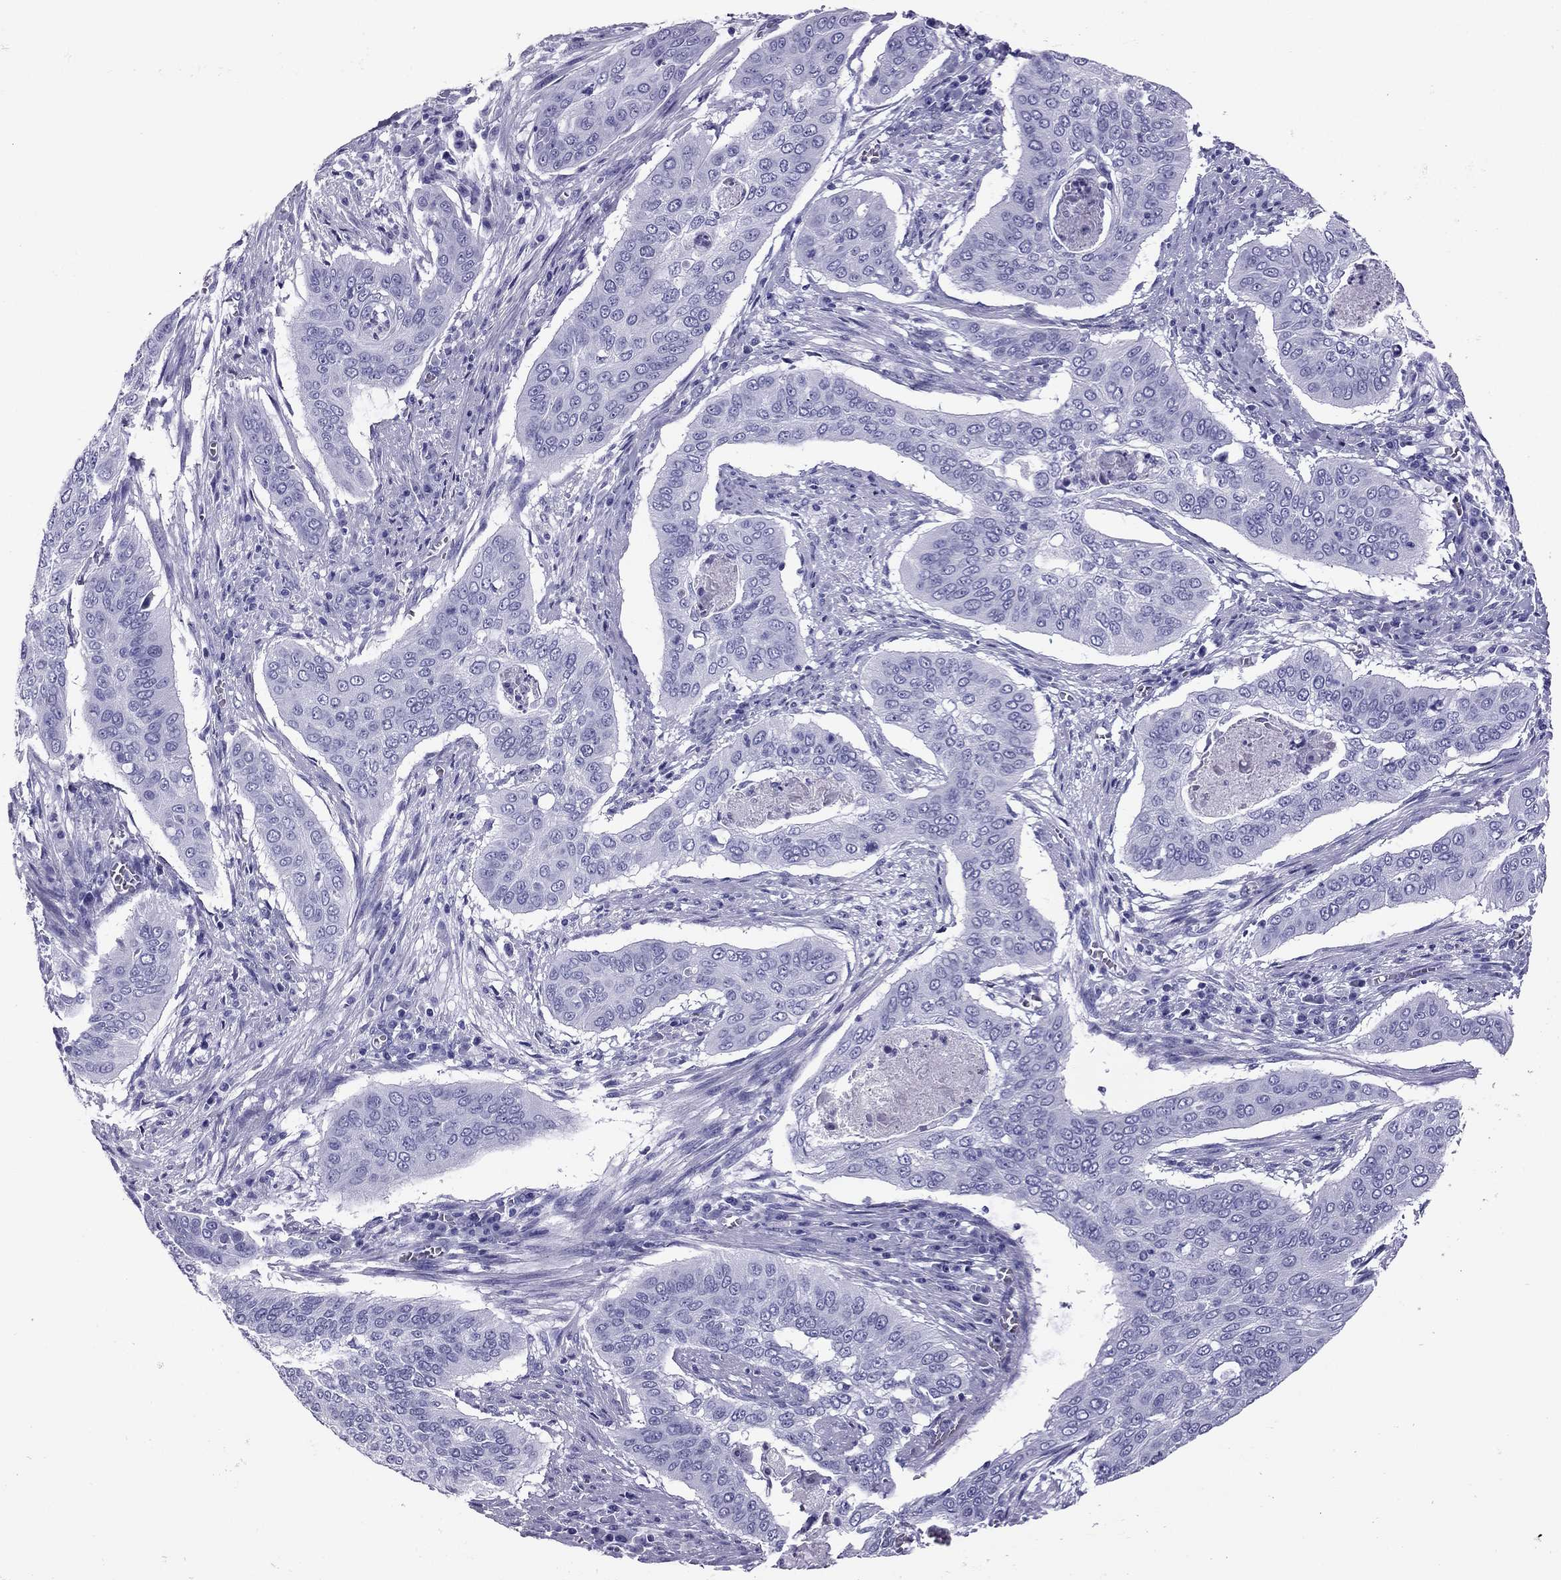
{"staining": {"intensity": "negative", "quantity": "none", "location": "none"}, "tissue": "cervical cancer", "cell_type": "Tumor cells", "image_type": "cancer", "snomed": [{"axis": "morphology", "description": "Squamous cell carcinoma, NOS"}, {"axis": "topography", "description": "Cervix"}], "caption": "High magnification brightfield microscopy of squamous cell carcinoma (cervical) stained with DAB (3,3'-diaminobenzidine) (brown) and counterstained with hematoxylin (blue): tumor cells show no significant staining.", "gene": "PDE6A", "patient": {"sex": "female", "age": 39}}